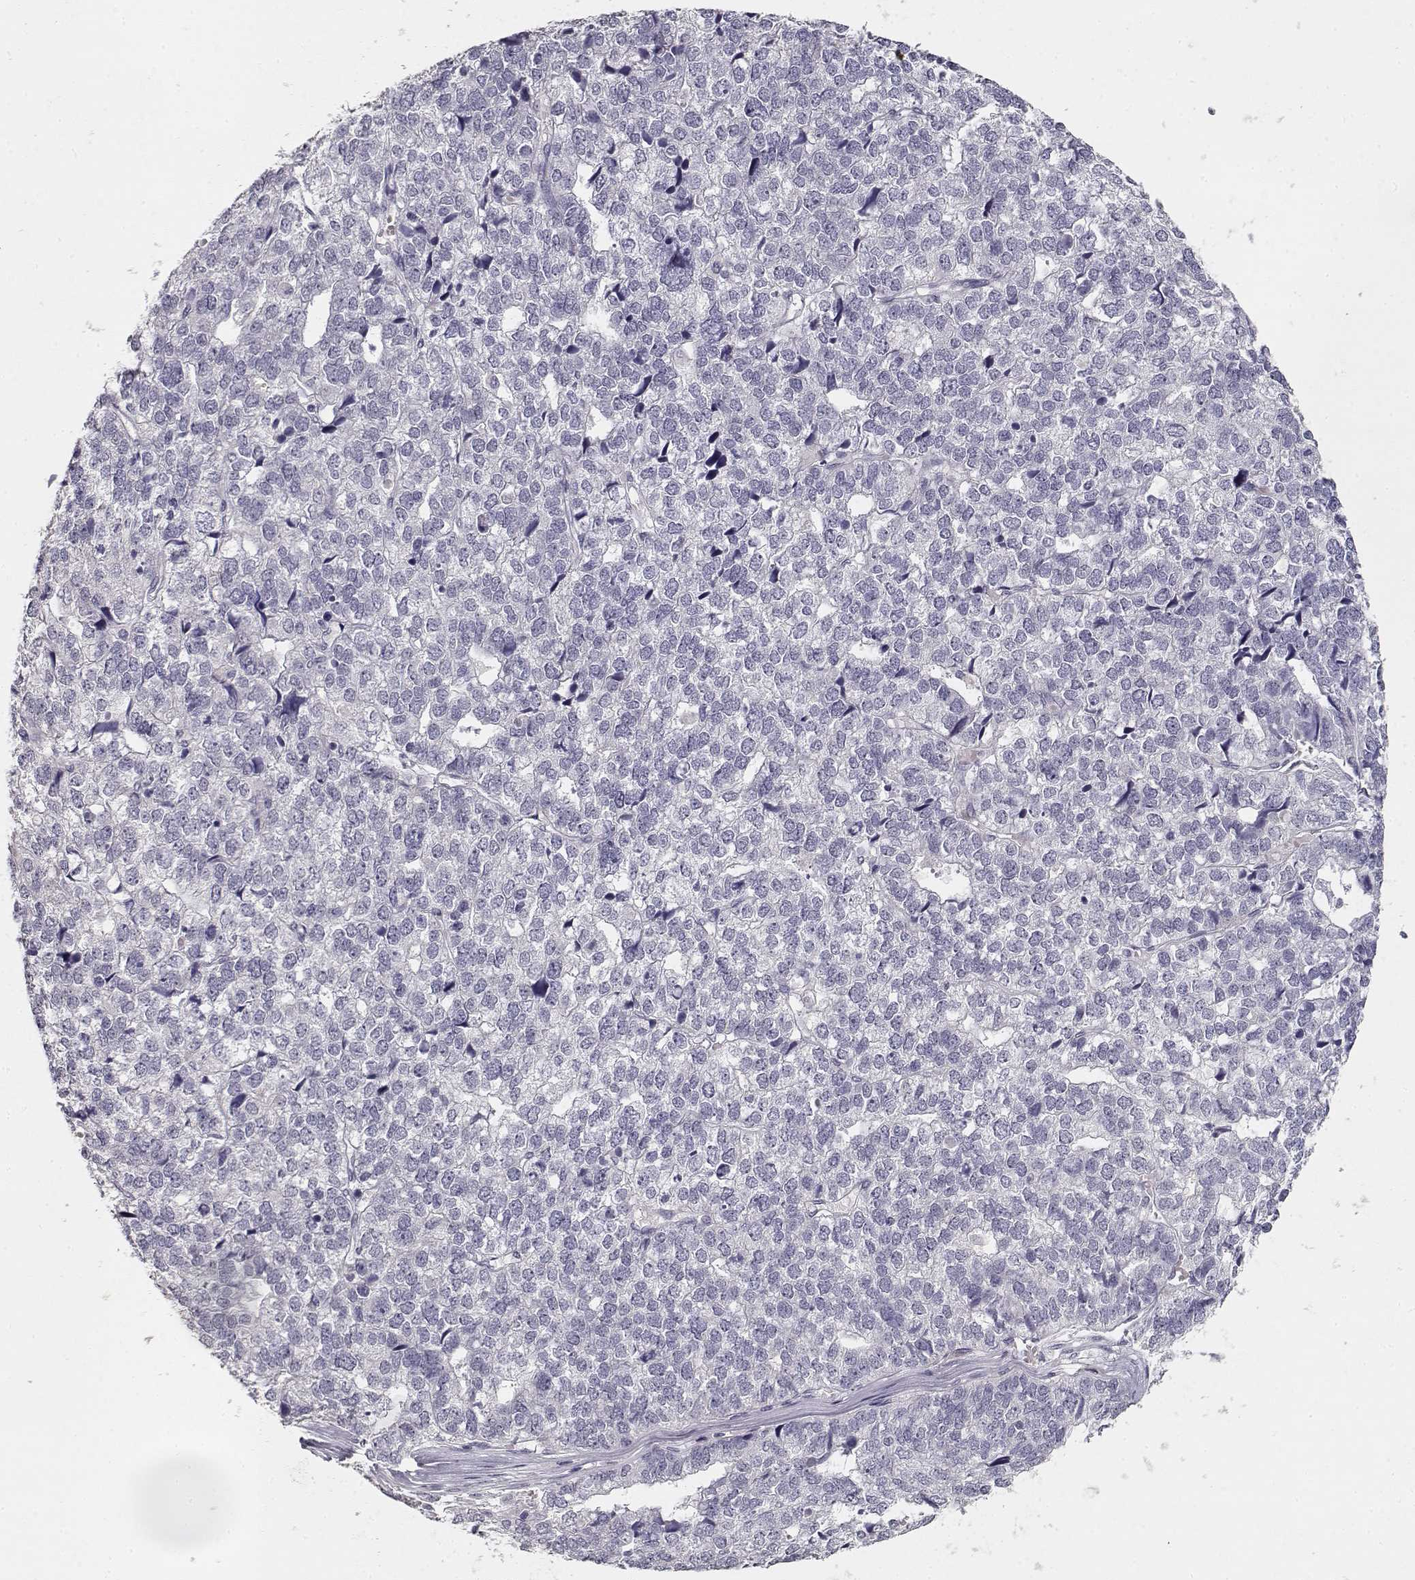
{"staining": {"intensity": "negative", "quantity": "none", "location": "none"}, "tissue": "stomach cancer", "cell_type": "Tumor cells", "image_type": "cancer", "snomed": [{"axis": "morphology", "description": "Adenocarcinoma, NOS"}, {"axis": "topography", "description": "Stomach"}], "caption": "Immunohistochemistry of stomach cancer demonstrates no staining in tumor cells.", "gene": "TPH2", "patient": {"sex": "male", "age": 69}}